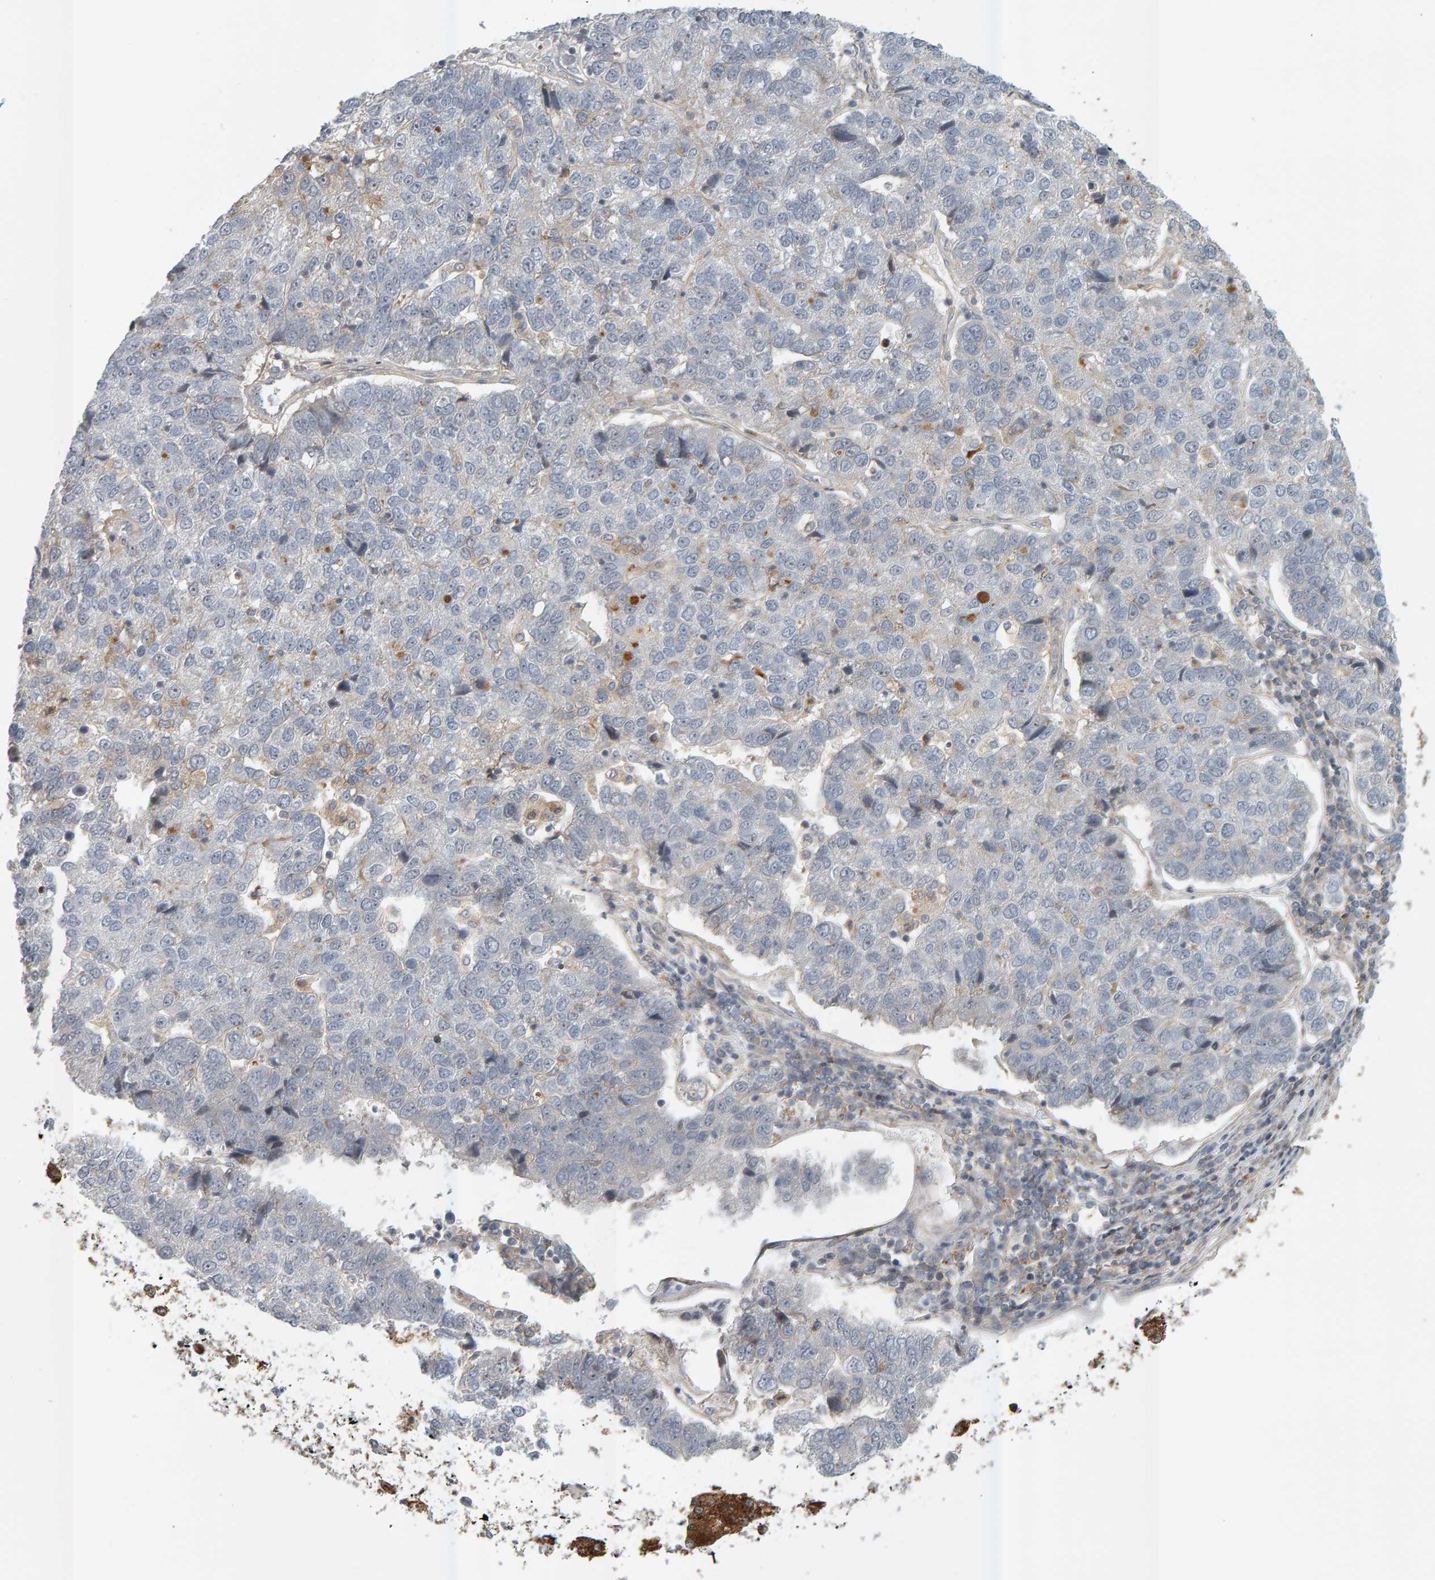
{"staining": {"intensity": "negative", "quantity": "none", "location": "none"}, "tissue": "pancreatic cancer", "cell_type": "Tumor cells", "image_type": "cancer", "snomed": [{"axis": "morphology", "description": "Adenocarcinoma, NOS"}, {"axis": "topography", "description": "Pancreas"}], "caption": "Immunohistochemical staining of human pancreatic adenocarcinoma displays no significant staining in tumor cells. Nuclei are stained in blue.", "gene": "ZNF160", "patient": {"sex": "female", "age": 61}}